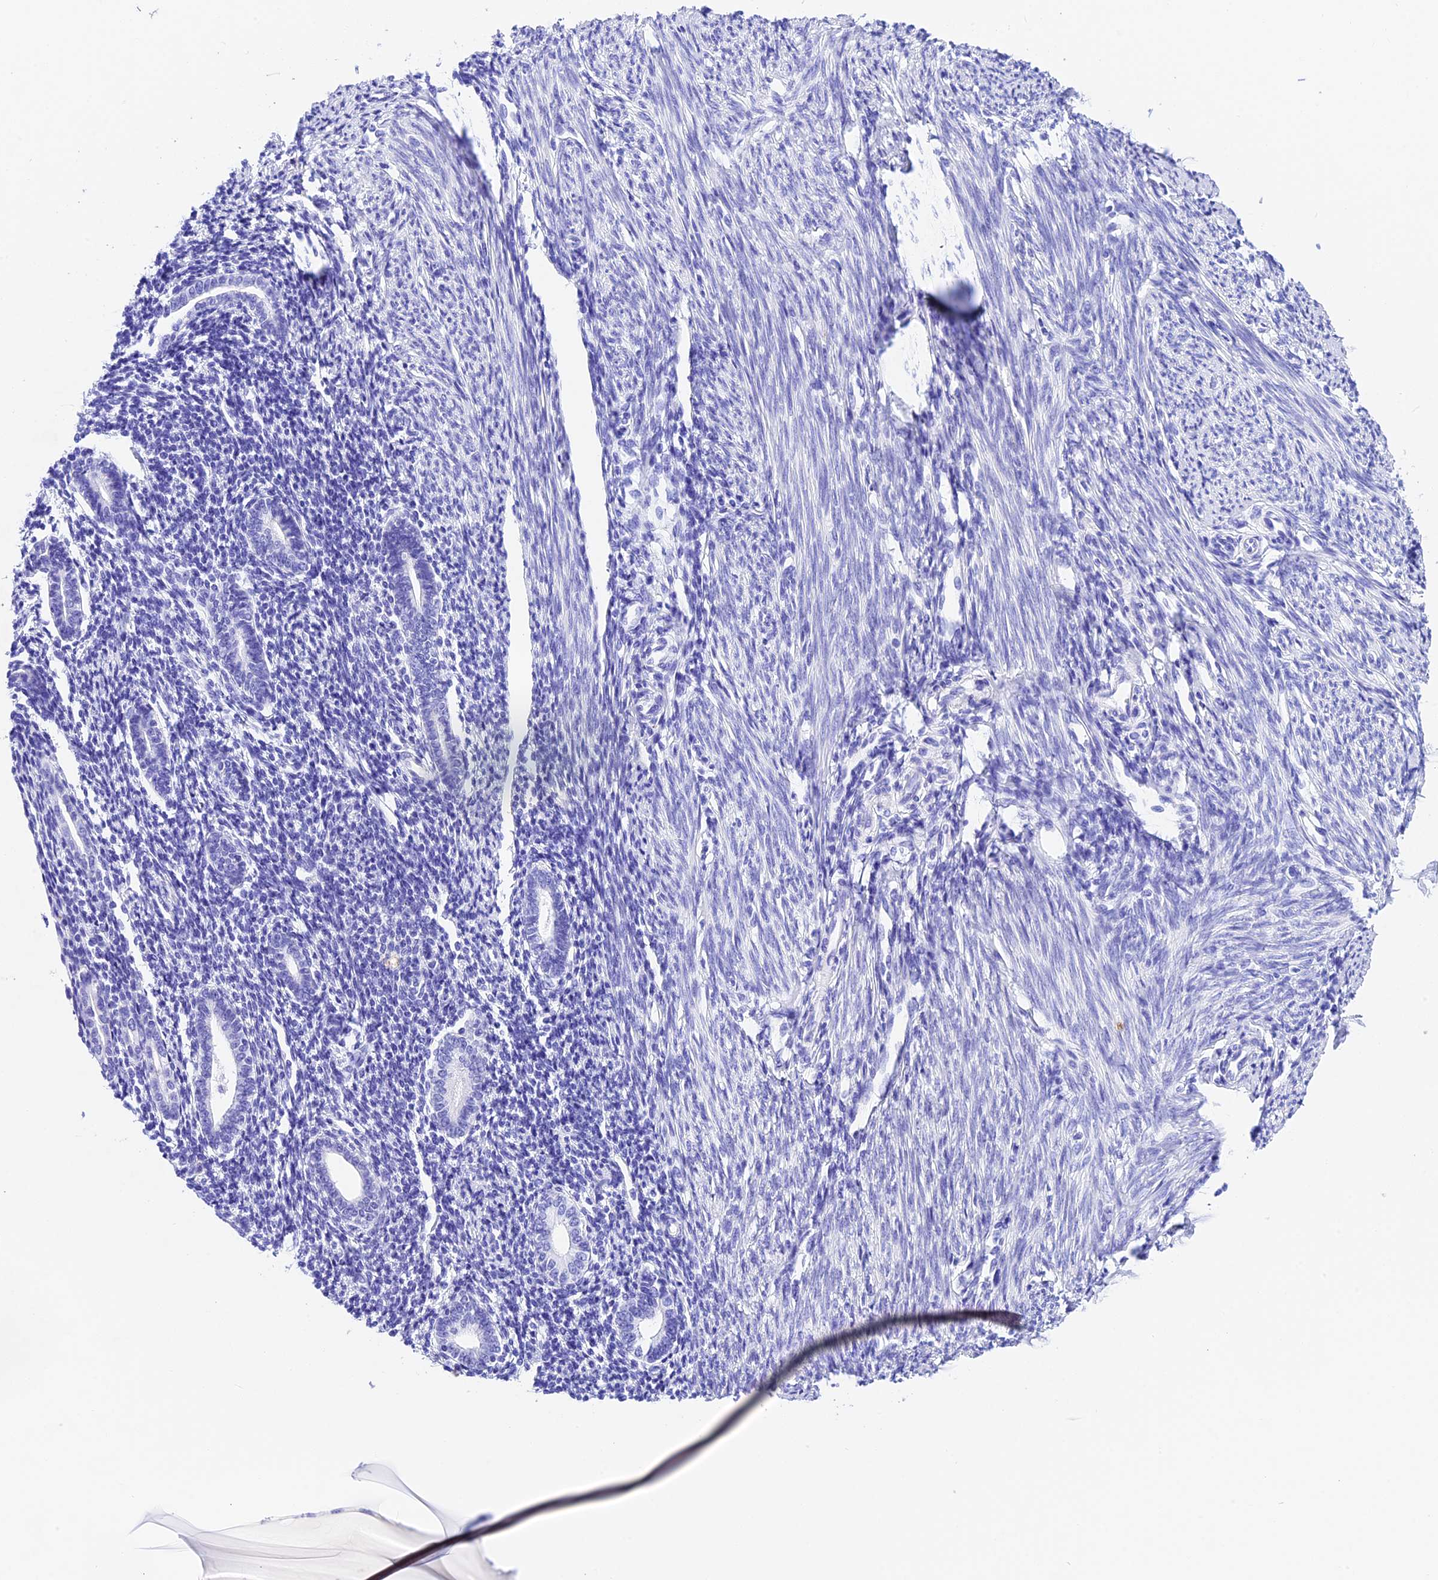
{"staining": {"intensity": "negative", "quantity": "none", "location": "none"}, "tissue": "endometrium", "cell_type": "Cells in endometrial stroma", "image_type": "normal", "snomed": [{"axis": "morphology", "description": "Normal tissue, NOS"}, {"axis": "topography", "description": "Endometrium"}], "caption": "IHC micrograph of unremarkable endometrium stained for a protein (brown), which reveals no positivity in cells in endometrial stroma. (Immunohistochemistry (ihc), brightfield microscopy, high magnification).", "gene": "PSG11", "patient": {"sex": "female", "age": 56}}